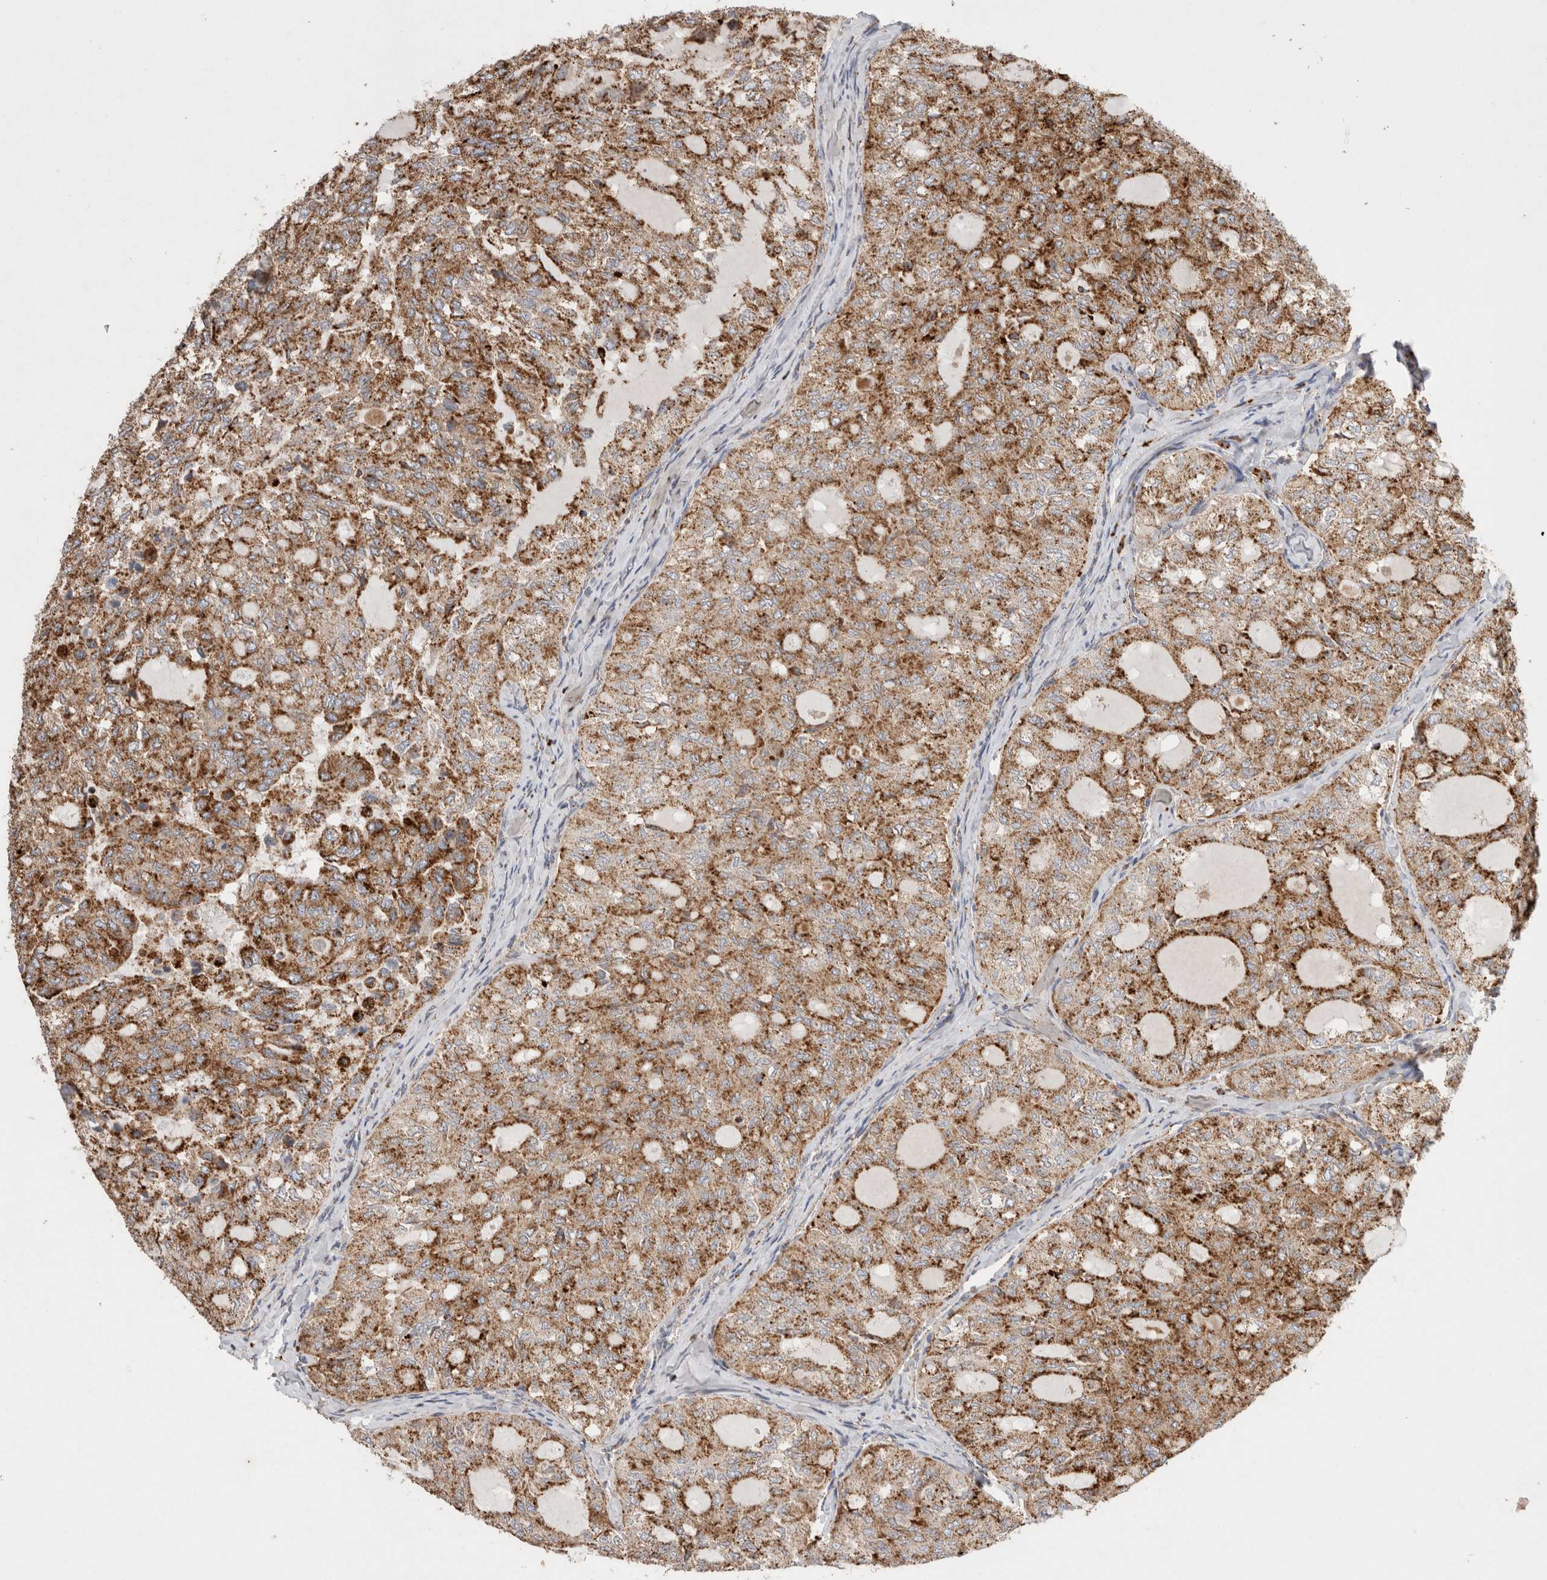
{"staining": {"intensity": "moderate", "quantity": ">75%", "location": "cytoplasmic/membranous"}, "tissue": "thyroid cancer", "cell_type": "Tumor cells", "image_type": "cancer", "snomed": [{"axis": "morphology", "description": "Follicular adenoma carcinoma, NOS"}, {"axis": "topography", "description": "Thyroid gland"}], "caption": "Moderate cytoplasmic/membranous protein expression is identified in about >75% of tumor cells in thyroid cancer (follicular adenoma carcinoma).", "gene": "CTSA", "patient": {"sex": "male", "age": 75}}